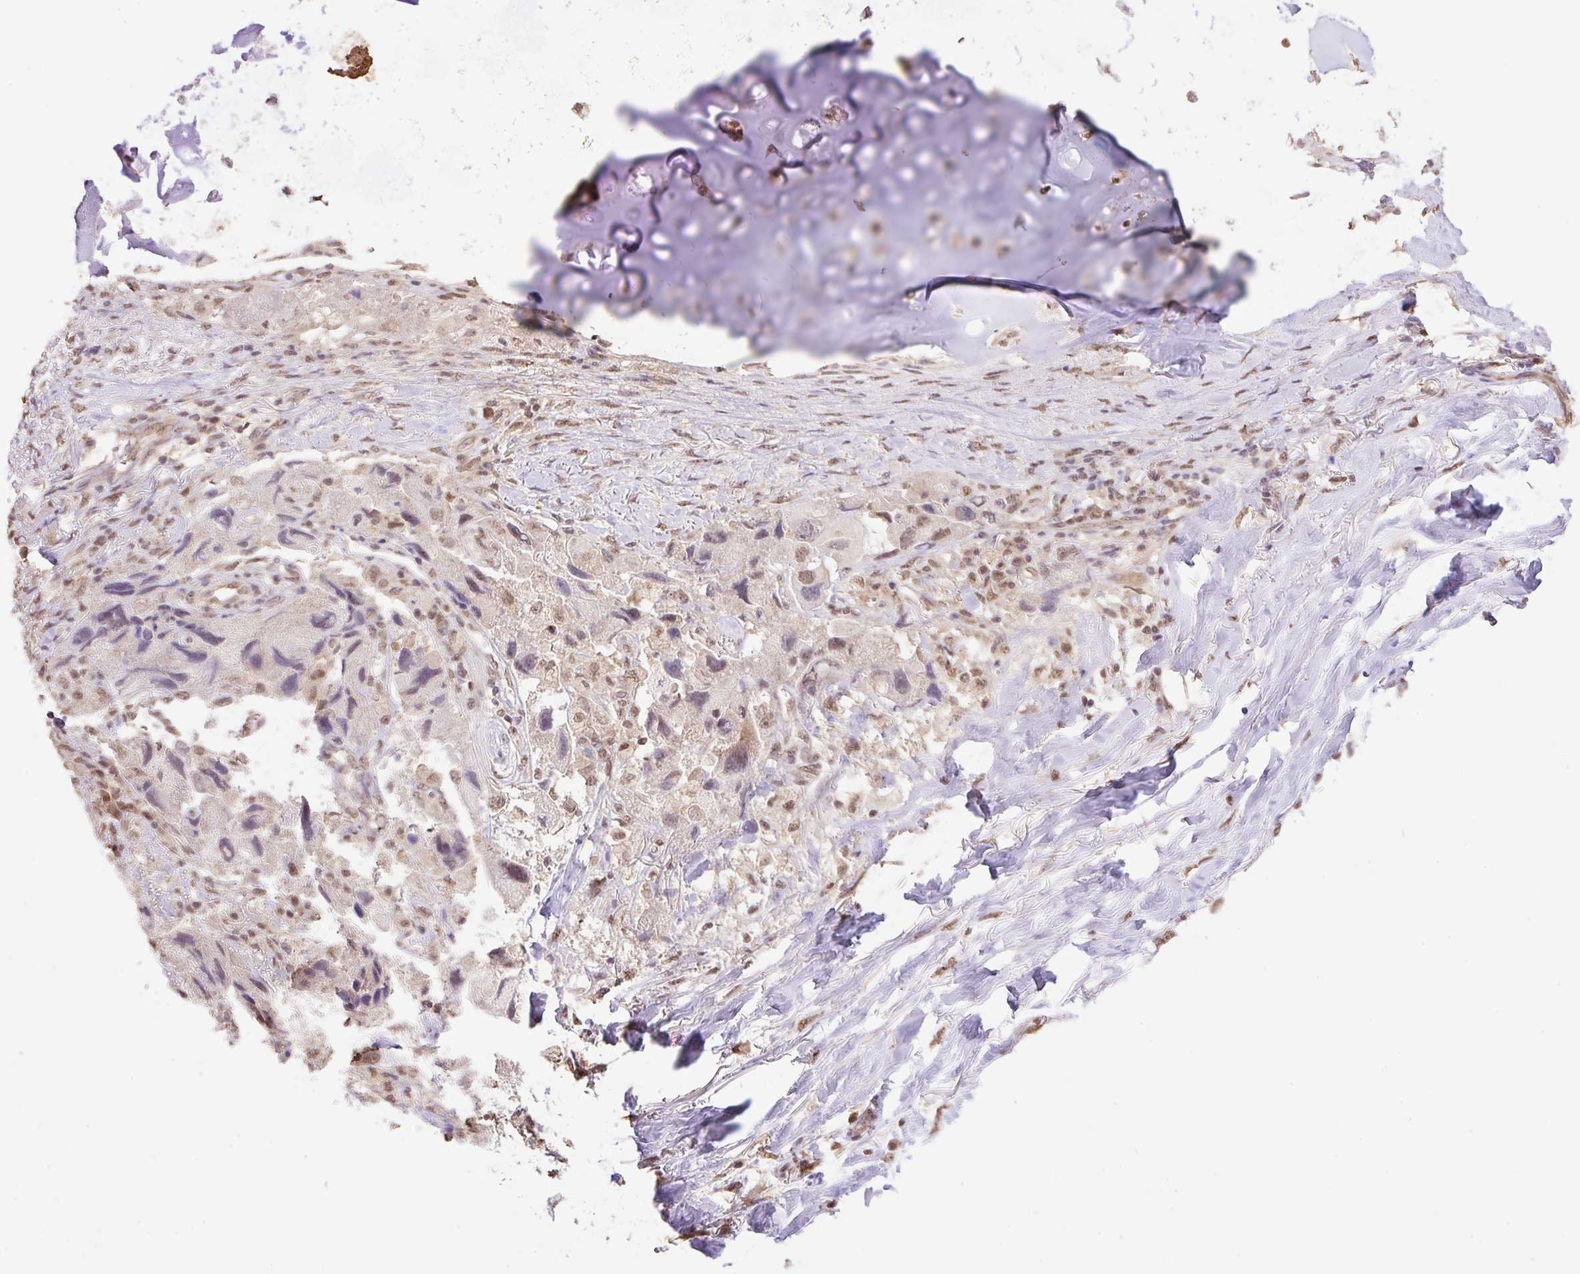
{"staining": {"intensity": "weak", "quantity": "<25%", "location": "cytoplasmic/membranous,nuclear"}, "tissue": "lung cancer", "cell_type": "Tumor cells", "image_type": "cancer", "snomed": [{"axis": "morphology", "description": "Adenocarcinoma, NOS"}, {"axis": "topography", "description": "Lung"}], "caption": "Lung cancer (adenocarcinoma) stained for a protein using immunohistochemistry reveals no expression tumor cells.", "gene": "VPS25", "patient": {"sex": "female", "age": 54}}